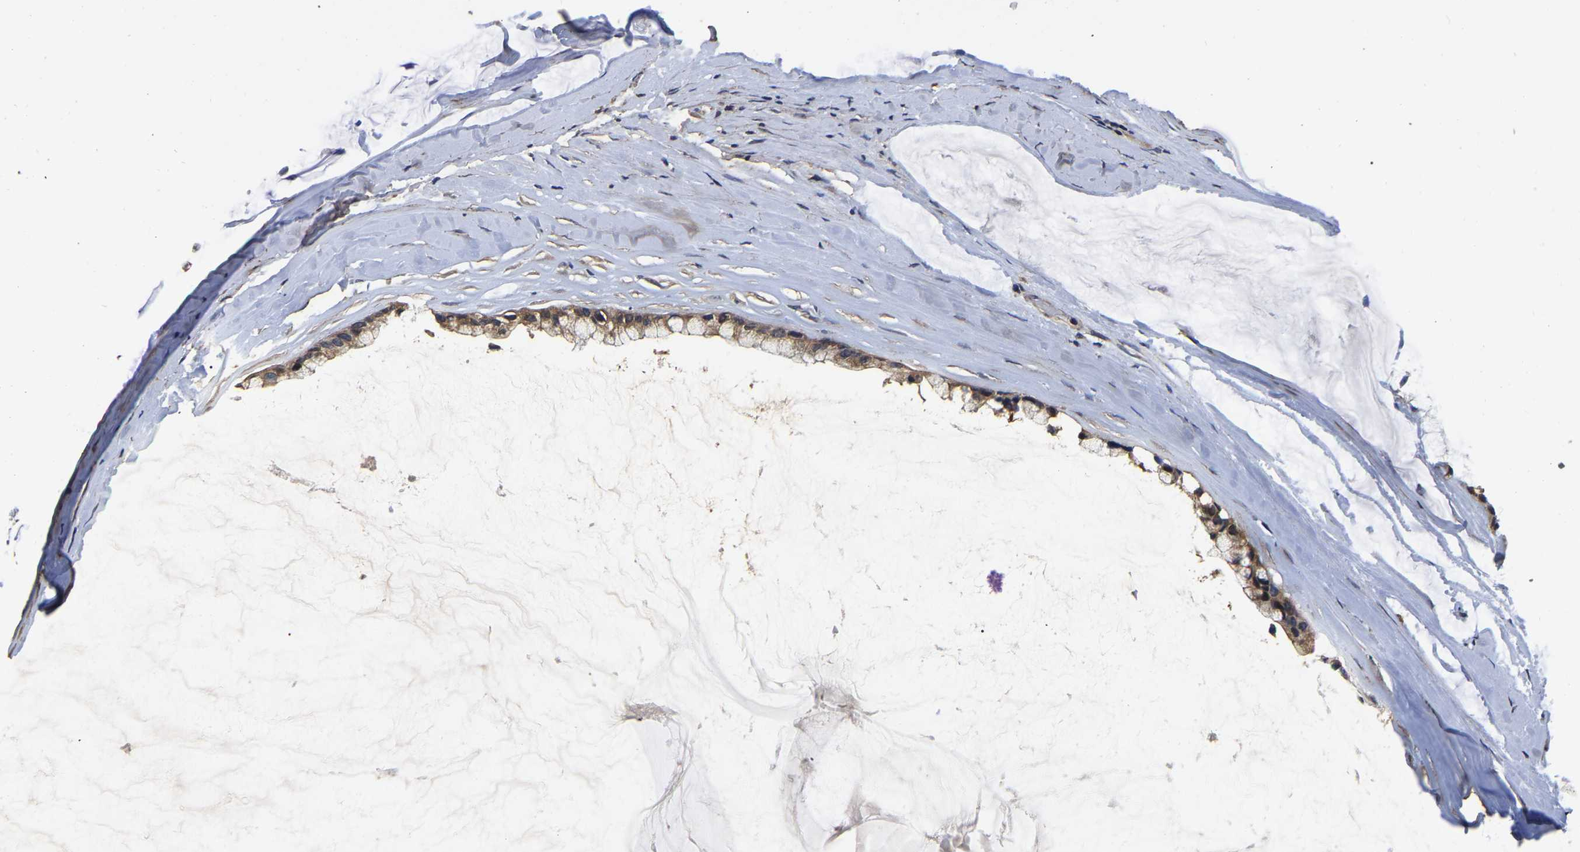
{"staining": {"intensity": "moderate", "quantity": ">75%", "location": "cytoplasmic/membranous"}, "tissue": "ovarian cancer", "cell_type": "Tumor cells", "image_type": "cancer", "snomed": [{"axis": "morphology", "description": "Cystadenocarcinoma, mucinous, NOS"}, {"axis": "topography", "description": "Ovary"}], "caption": "Tumor cells reveal moderate cytoplasmic/membranous expression in approximately >75% of cells in ovarian mucinous cystadenocarcinoma. (Brightfield microscopy of DAB IHC at high magnification).", "gene": "STK32C", "patient": {"sex": "female", "age": 39}}